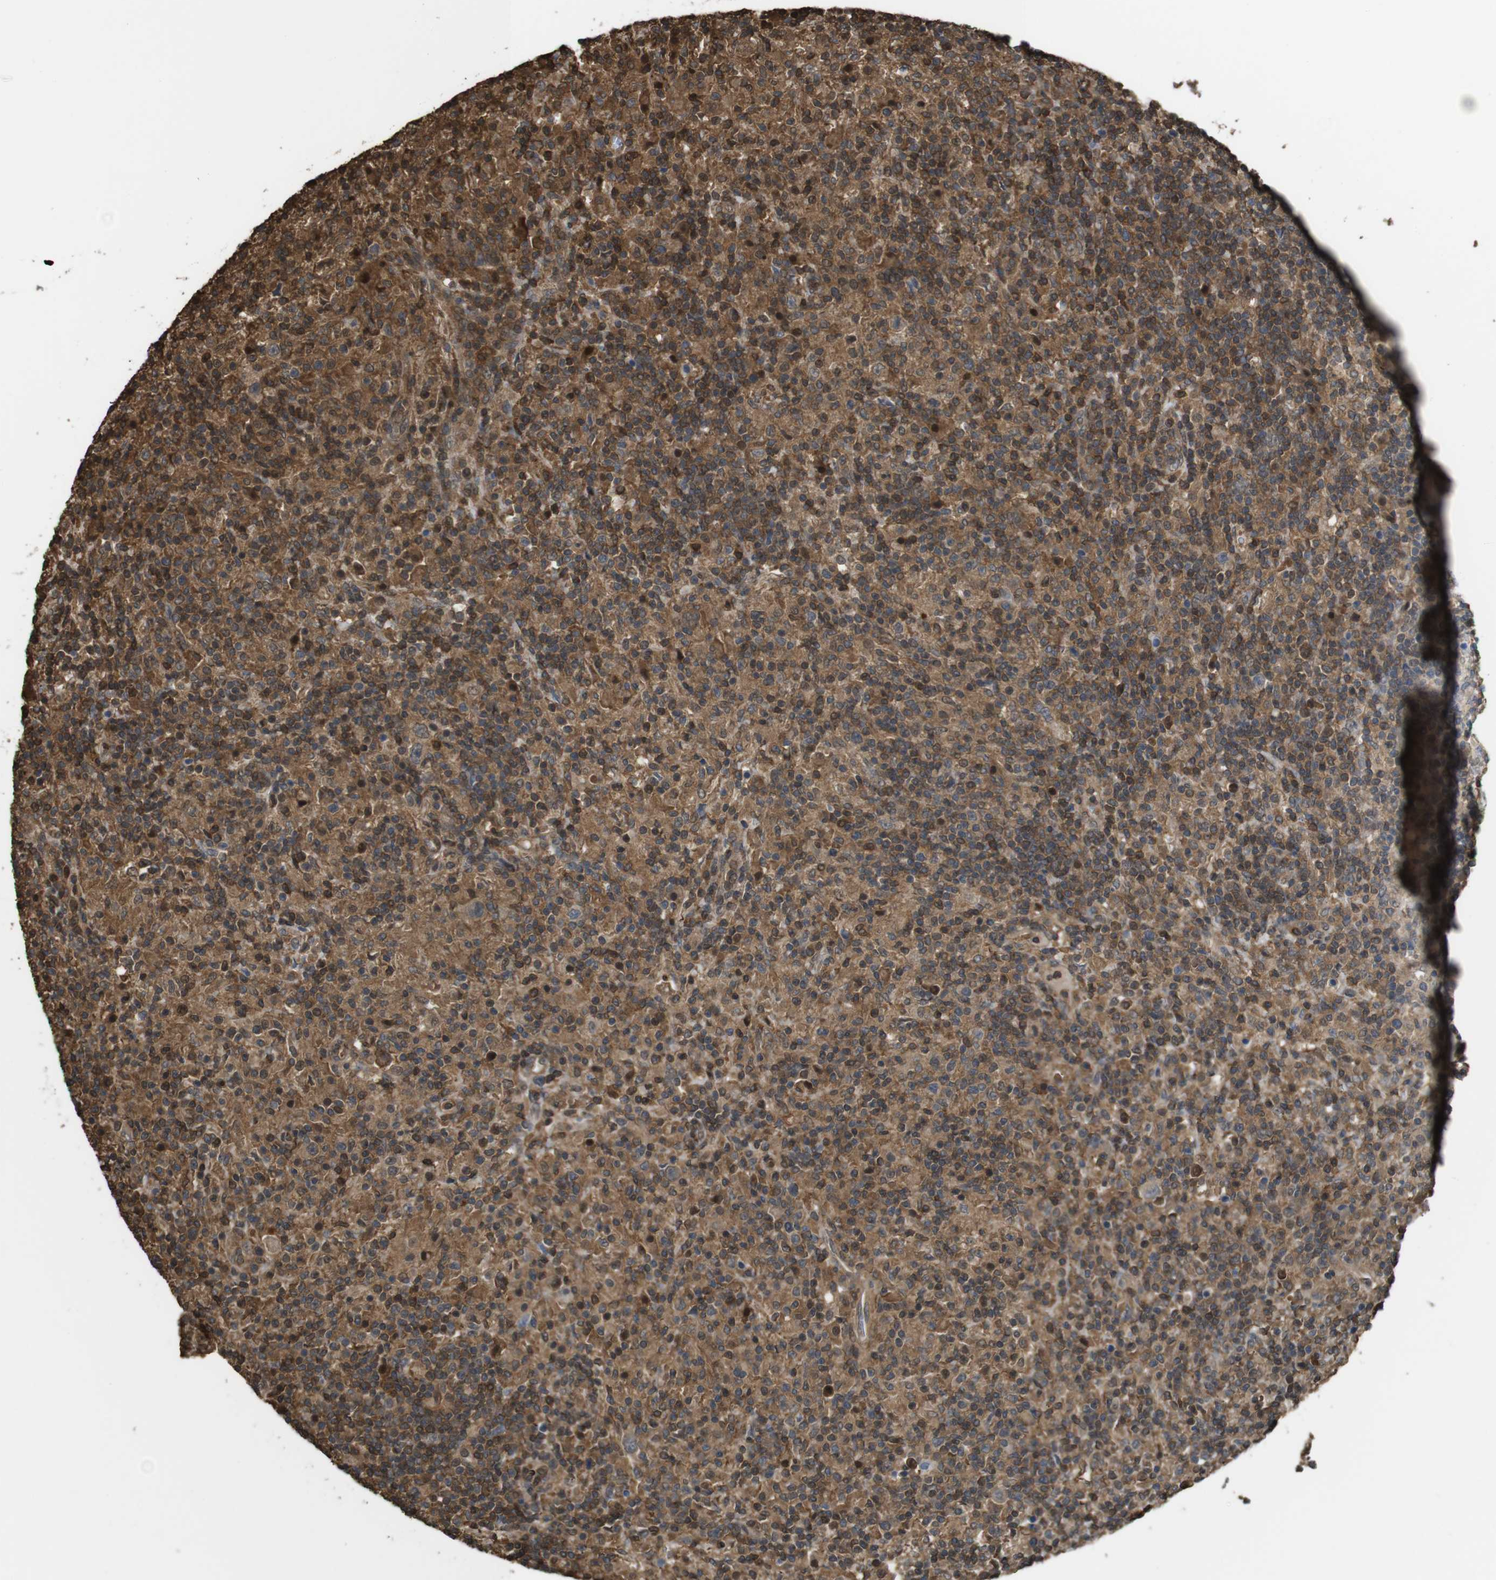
{"staining": {"intensity": "moderate", "quantity": ">75%", "location": "cytoplasmic/membranous"}, "tissue": "lymphoma", "cell_type": "Tumor cells", "image_type": "cancer", "snomed": [{"axis": "morphology", "description": "Hodgkin's disease, NOS"}, {"axis": "topography", "description": "Lymph node"}], "caption": "A brown stain shows moderate cytoplasmic/membranous positivity of a protein in lymphoma tumor cells. (DAB (3,3'-diaminobenzidine) = brown stain, brightfield microscopy at high magnification).", "gene": "ARHGDIA", "patient": {"sex": "male", "age": 70}}